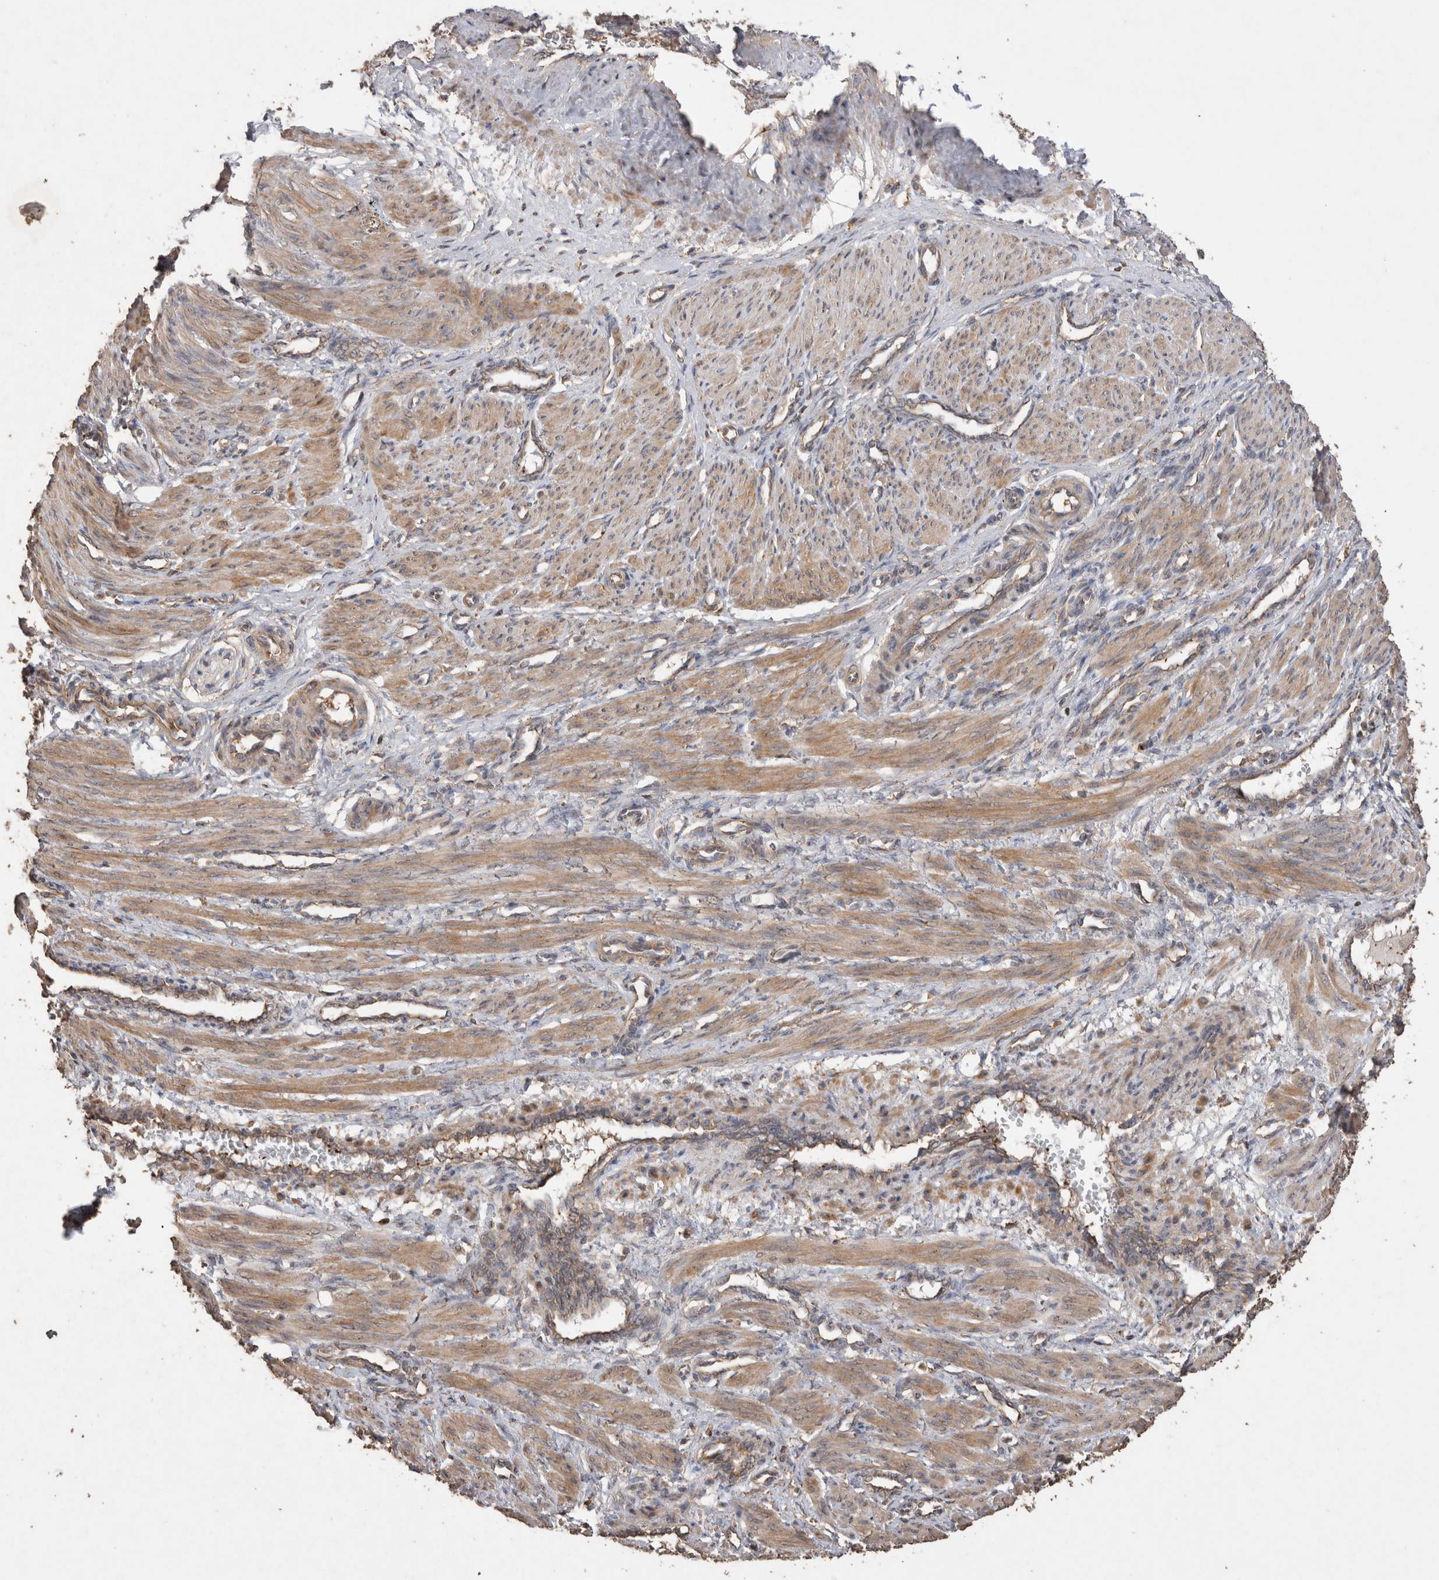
{"staining": {"intensity": "moderate", "quantity": ">75%", "location": "cytoplasmic/membranous"}, "tissue": "smooth muscle", "cell_type": "Smooth muscle cells", "image_type": "normal", "snomed": [{"axis": "morphology", "description": "Normal tissue, NOS"}, {"axis": "topography", "description": "Endometrium"}], "caption": "Immunohistochemistry (IHC) (DAB) staining of normal human smooth muscle displays moderate cytoplasmic/membranous protein staining in approximately >75% of smooth muscle cells. The staining was performed using DAB, with brown indicating positive protein expression. Nuclei are stained blue with hematoxylin.", "gene": "SNX31", "patient": {"sex": "female", "age": 33}}